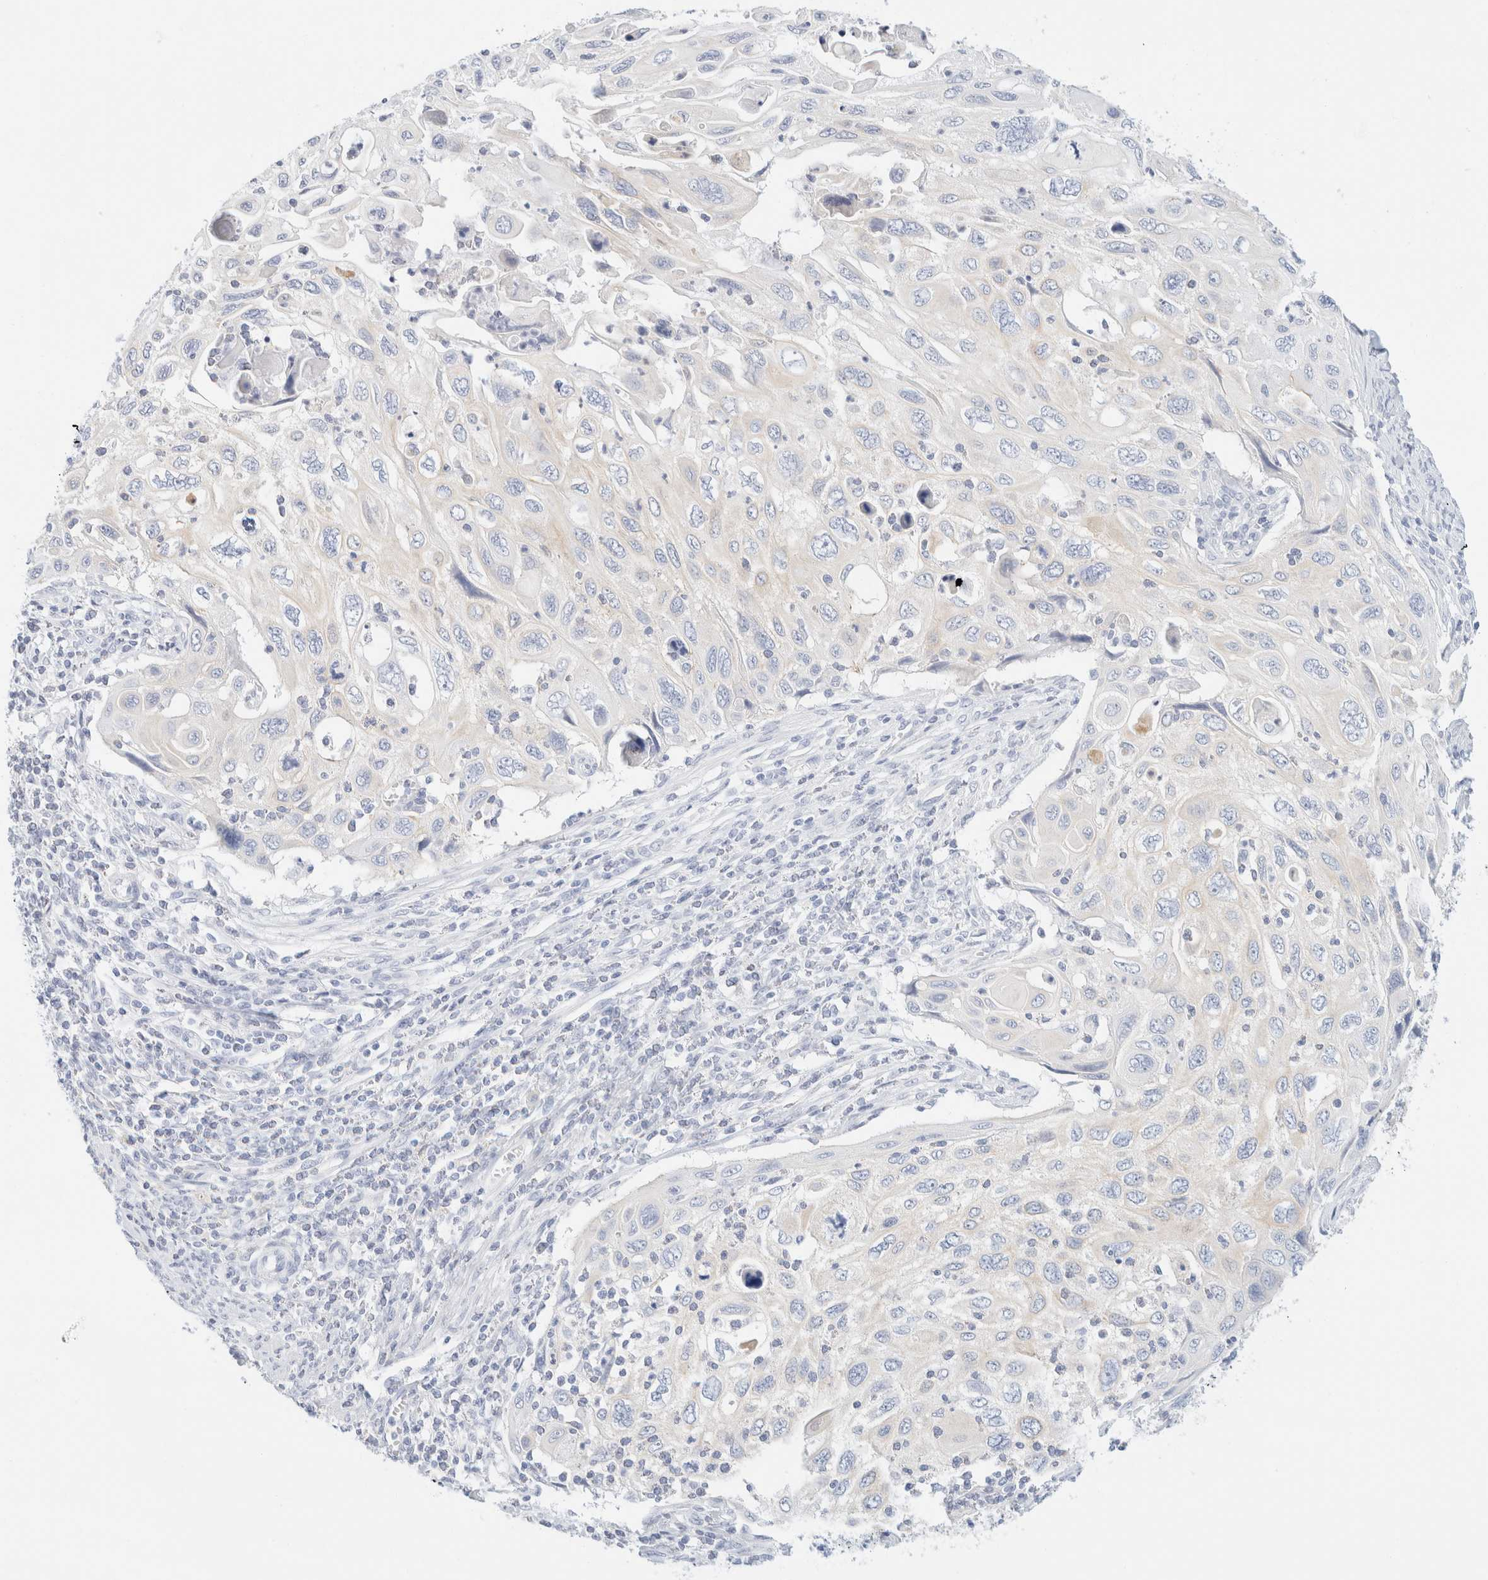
{"staining": {"intensity": "negative", "quantity": "none", "location": "none"}, "tissue": "cervical cancer", "cell_type": "Tumor cells", "image_type": "cancer", "snomed": [{"axis": "morphology", "description": "Squamous cell carcinoma, NOS"}, {"axis": "topography", "description": "Cervix"}], "caption": "This histopathology image is of cervical cancer (squamous cell carcinoma) stained with immunohistochemistry (IHC) to label a protein in brown with the nuclei are counter-stained blue. There is no staining in tumor cells.", "gene": "KRT20", "patient": {"sex": "female", "age": 70}}